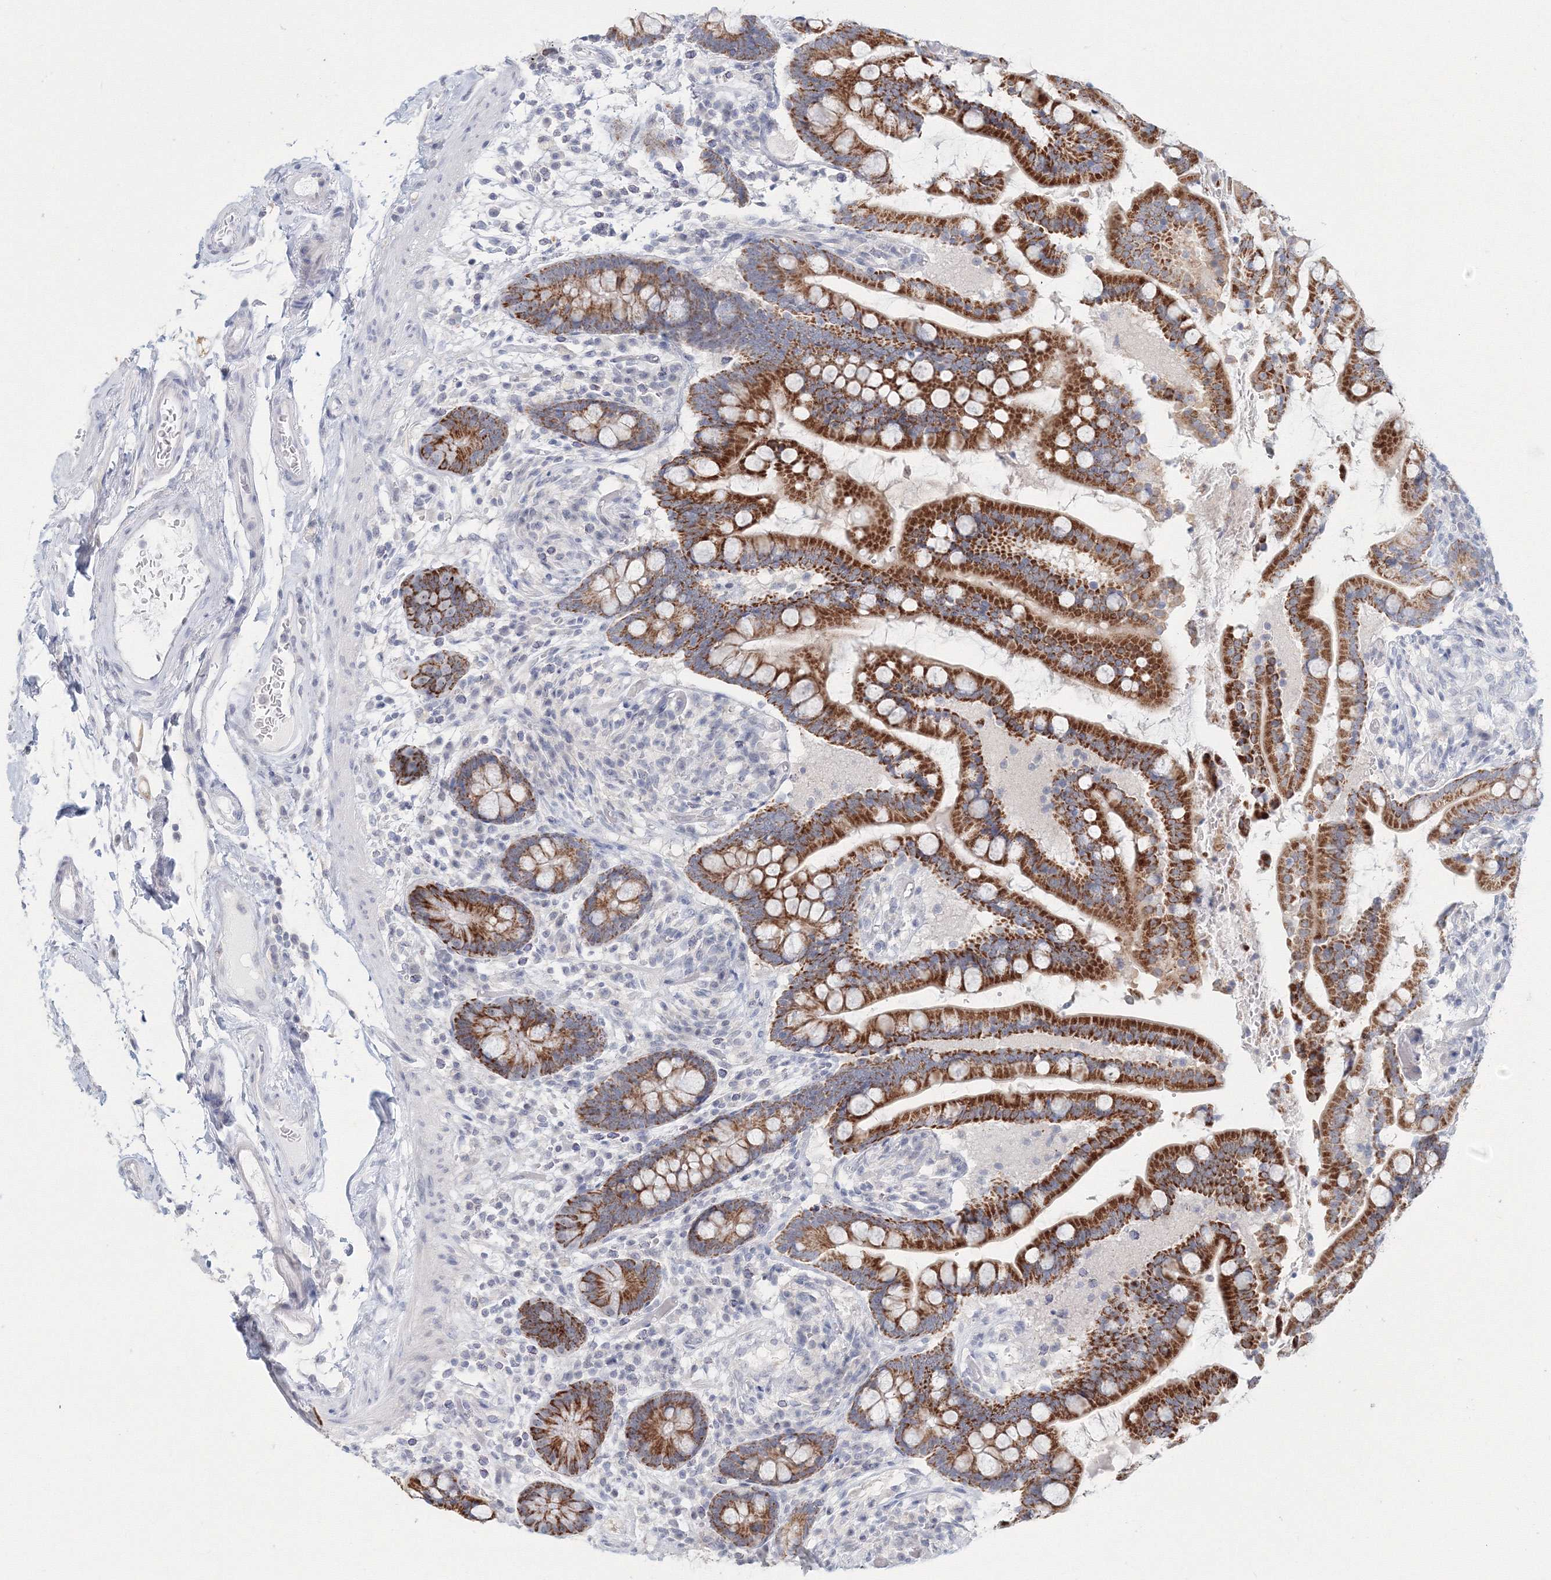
{"staining": {"intensity": "negative", "quantity": "none", "location": "none"}, "tissue": "colon", "cell_type": "Endothelial cells", "image_type": "normal", "snomed": [{"axis": "morphology", "description": "Normal tissue, NOS"}, {"axis": "topography", "description": "Colon"}], "caption": "High power microscopy micrograph of an immunohistochemistry photomicrograph of benign colon, revealing no significant positivity in endothelial cells. Brightfield microscopy of immunohistochemistry stained with DAB (3,3'-diaminobenzidine) (brown) and hematoxylin (blue), captured at high magnification.", "gene": "VSIG1", "patient": {"sex": "male", "age": 73}}